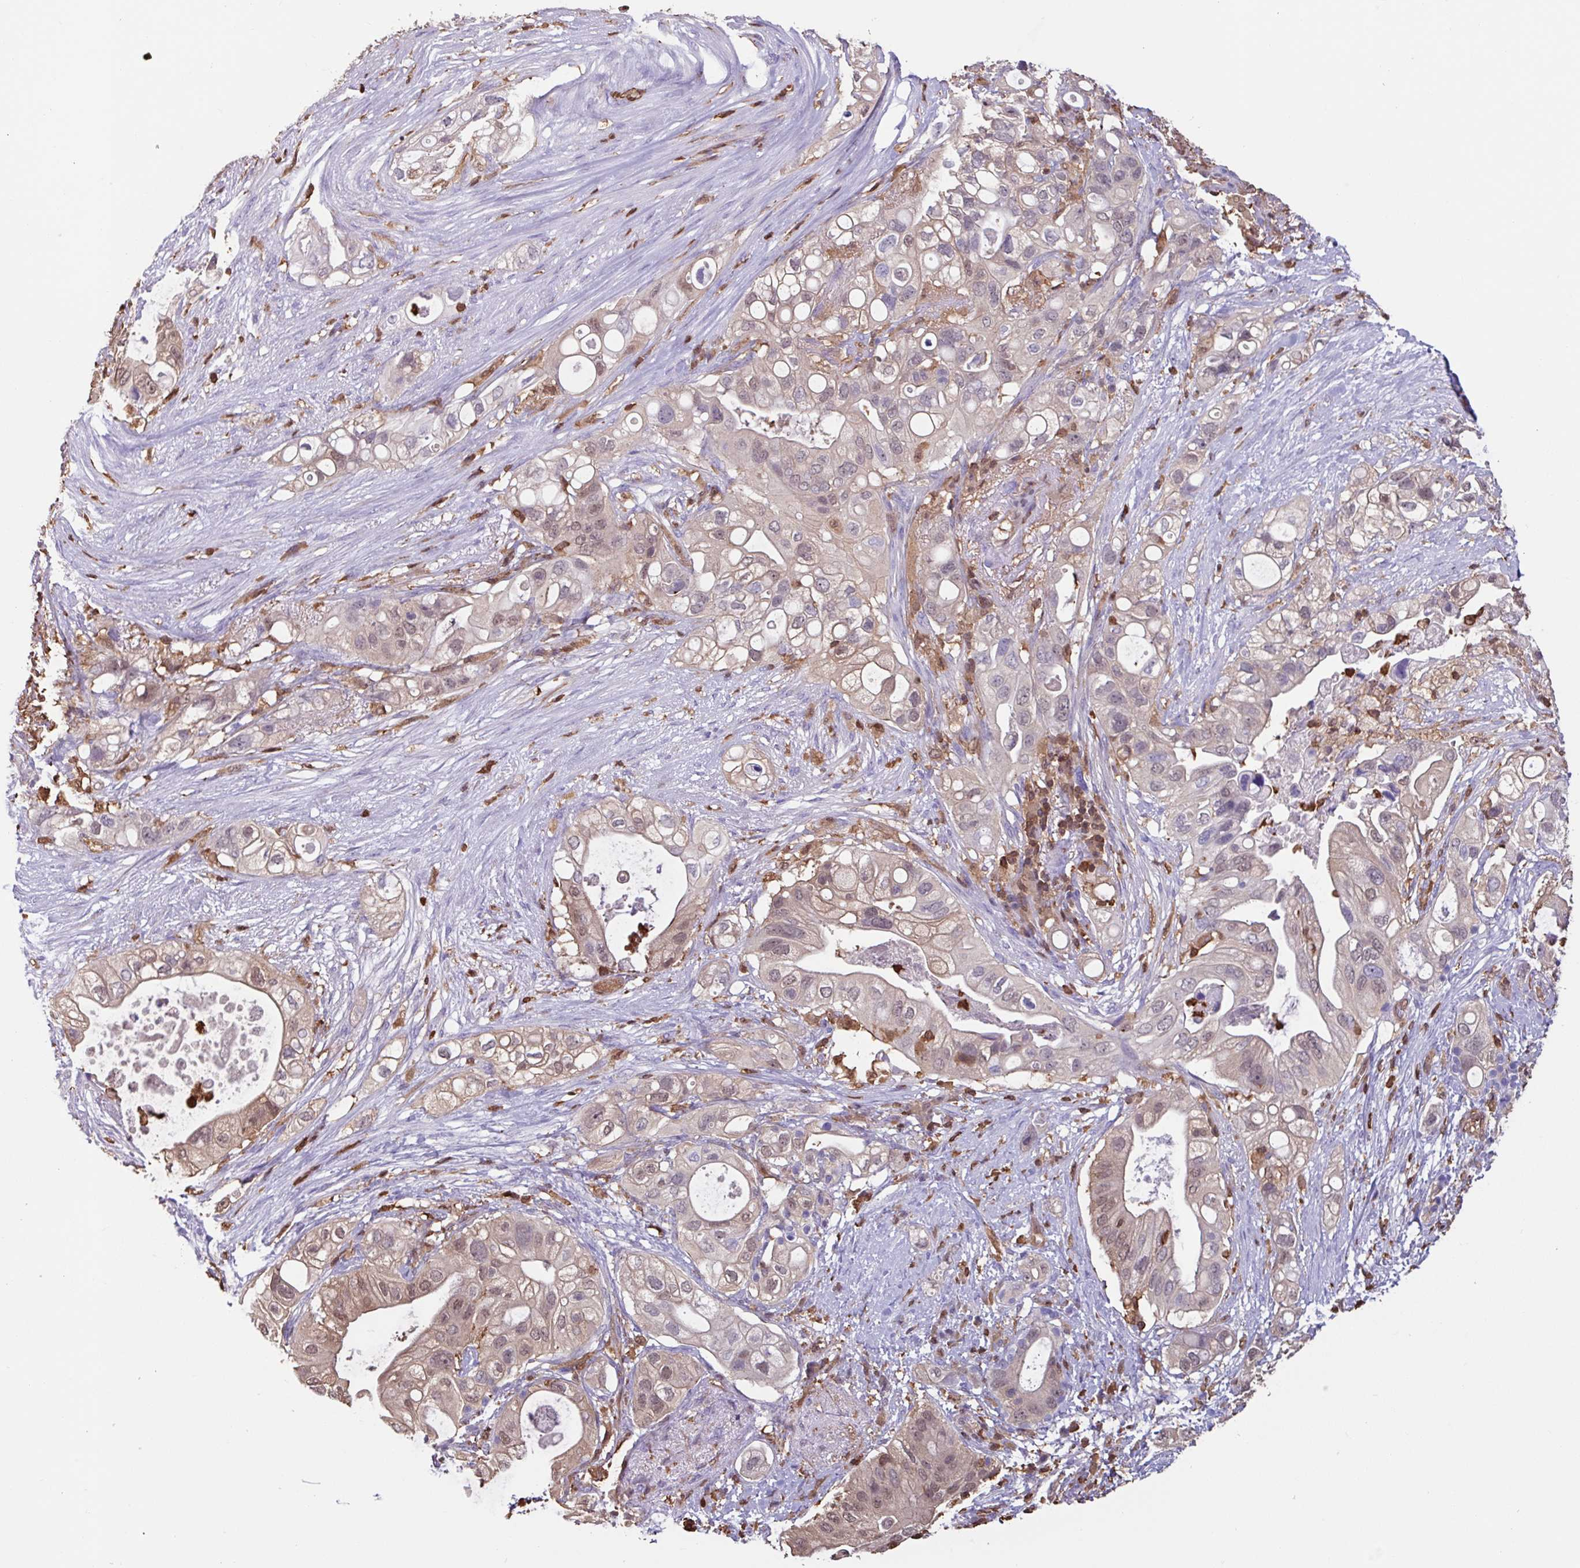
{"staining": {"intensity": "weak", "quantity": "<25%", "location": "cytoplasmic/membranous,nuclear"}, "tissue": "pancreatic cancer", "cell_type": "Tumor cells", "image_type": "cancer", "snomed": [{"axis": "morphology", "description": "Adenocarcinoma, NOS"}, {"axis": "topography", "description": "Pancreas"}], "caption": "IHC micrograph of neoplastic tissue: pancreatic adenocarcinoma stained with DAB (3,3'-diaminobenzidine) exhibits no significant protein expression in tumor cells.", "gene": "ARHGDIB", "patient": {"sex": "female", "age": 72}}